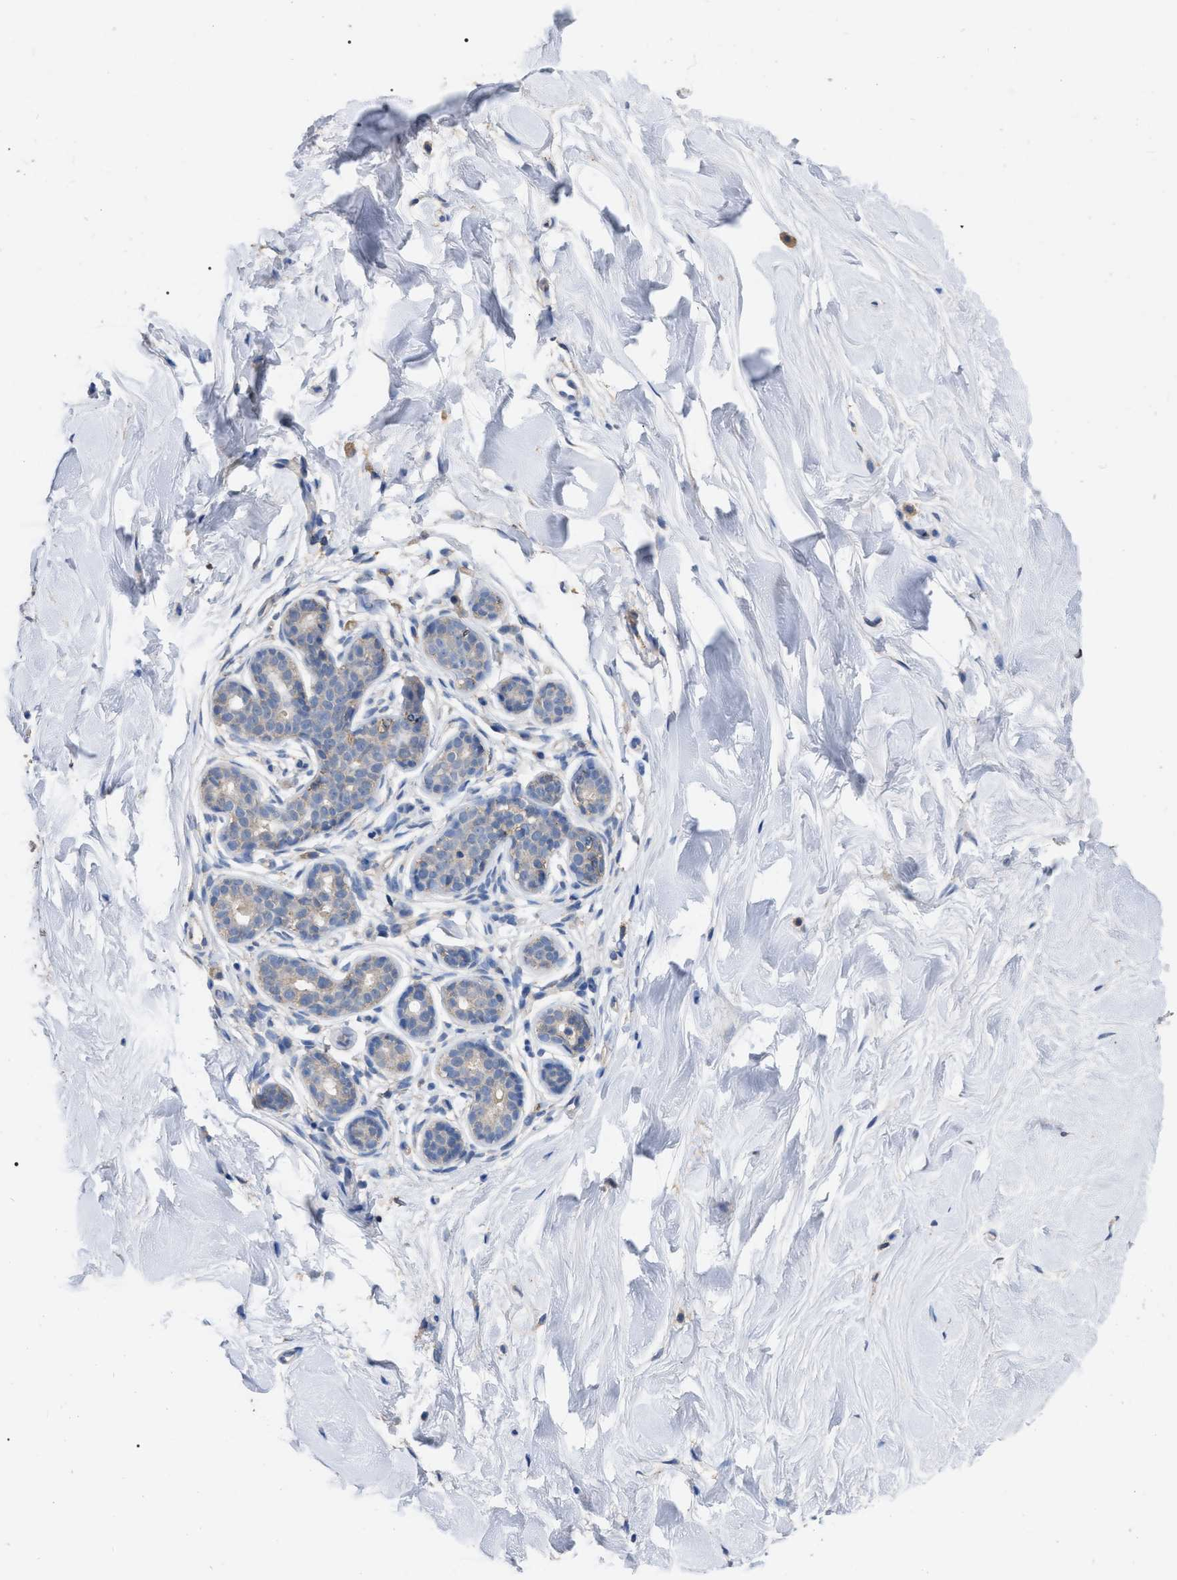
{"staining": {"intensity": "negative", "quantity": "none", "location": "none"}, "tissue": "breast", "cell_type": "Adipocytes", "image_type": "normal", "snomed": [{"axis": "morphology", "description": "Normal tissue, NOS"}, {"axis": "topography", "description": "Breast"}], "caption": "Breast was stained to show a protein in brown. There is no significant staining in adipocytes. (IHC, brightfield microscopy, high magnification).", "gene": "GPR179", "patient": {"sex": "female", "age": 22}}